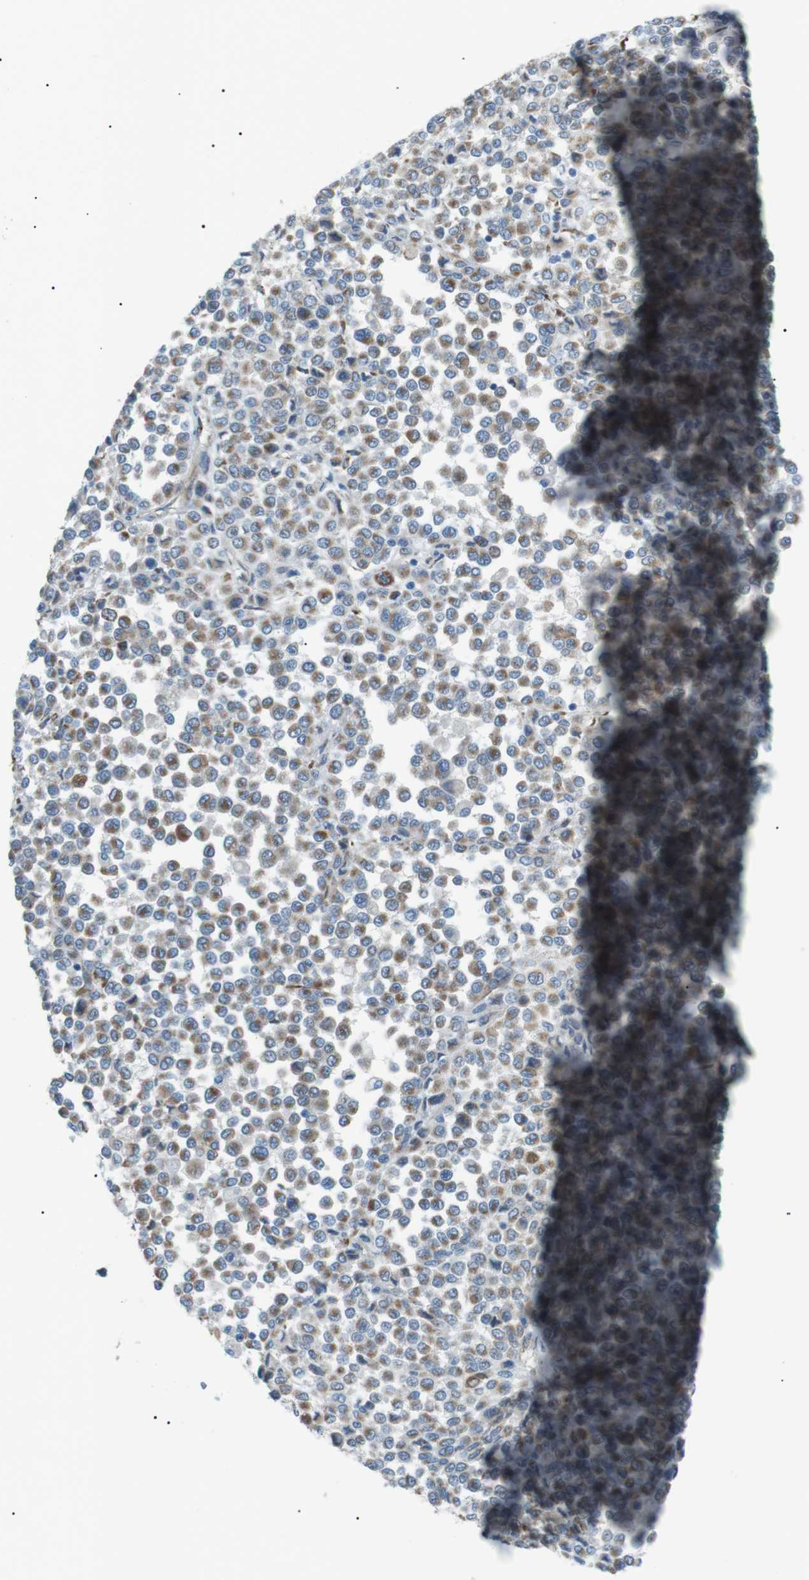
{"staining": {"intensity": "weak", "quantity": ">75%", "location": "cytoplasmic/membranous"}, "tissue": "melanoma", "cell_type": "Tumor cells", "image_type": "cancer", "snomed": [{"axis": "morphology", "description": "Malignant melanoma, Metastatic site"}, {"axis": "topography", "description": "Pancreas"}], "caption": "An image of malignant melanoma (metastatic site) stained for a protein displays weak cytoplasmic/membranous brown staining in tumor cells. (Brightfield microscopy of DAB IHC at high magnification).", "gene": "MTARC2", "patient": {"sex": "female", "age": 30}}